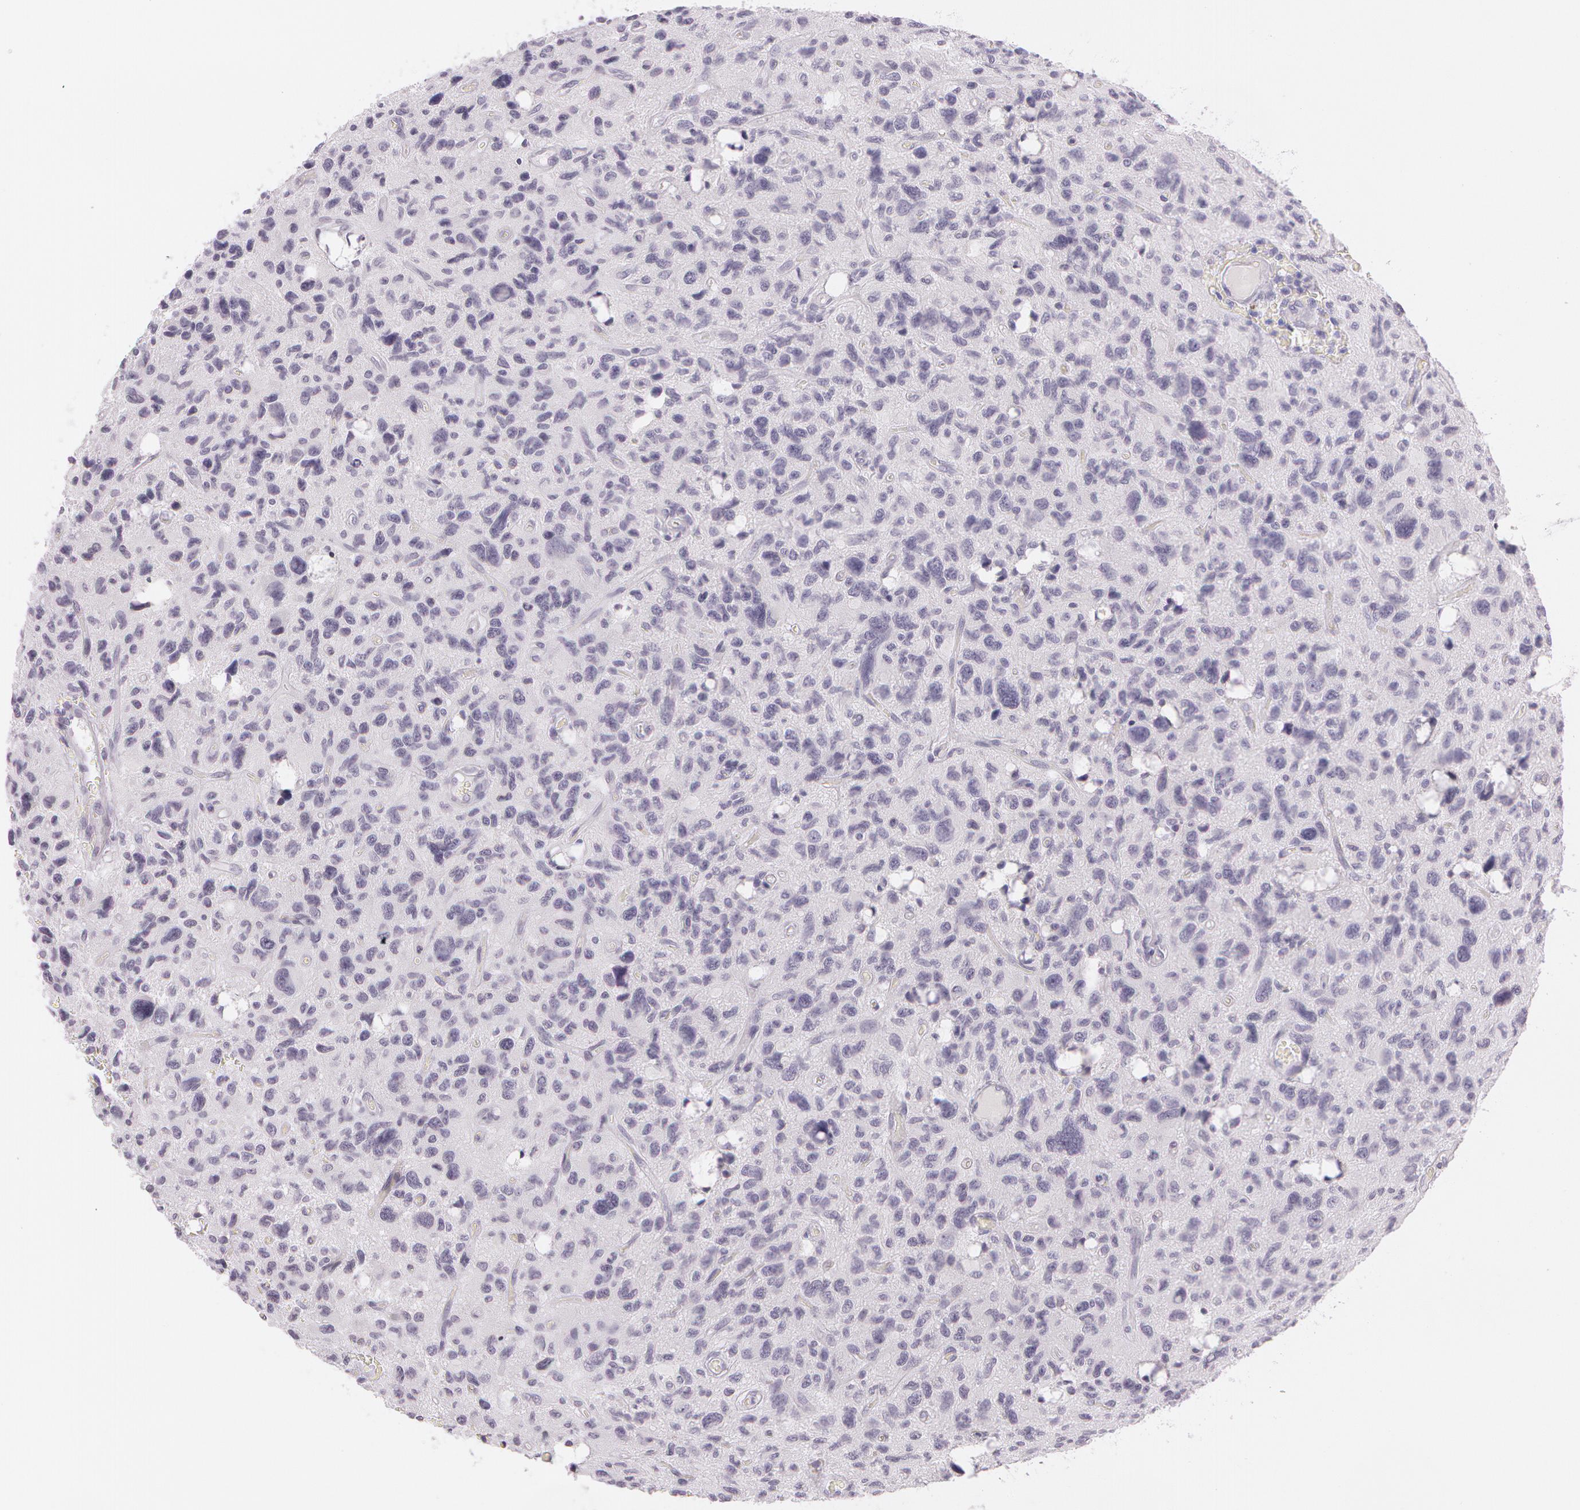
{"staining": {"intensity": "negative", "quantity": "none", "location": "none"}, "tissue": "glioma", "cell_type": "Tumor cells", "image_type": "cancer", "snomed": [{"axis": "morphology", "description": "Glioma, malignant, High grade"}, {"axis": "topography", "description": "Brain"}], "caption": "Human malignant glioma (high-grade) stained for a protein using IHC reveals no expression in tumor cells.", "gene": "OTC", "patient": {"sex": "female", "age": 60}}